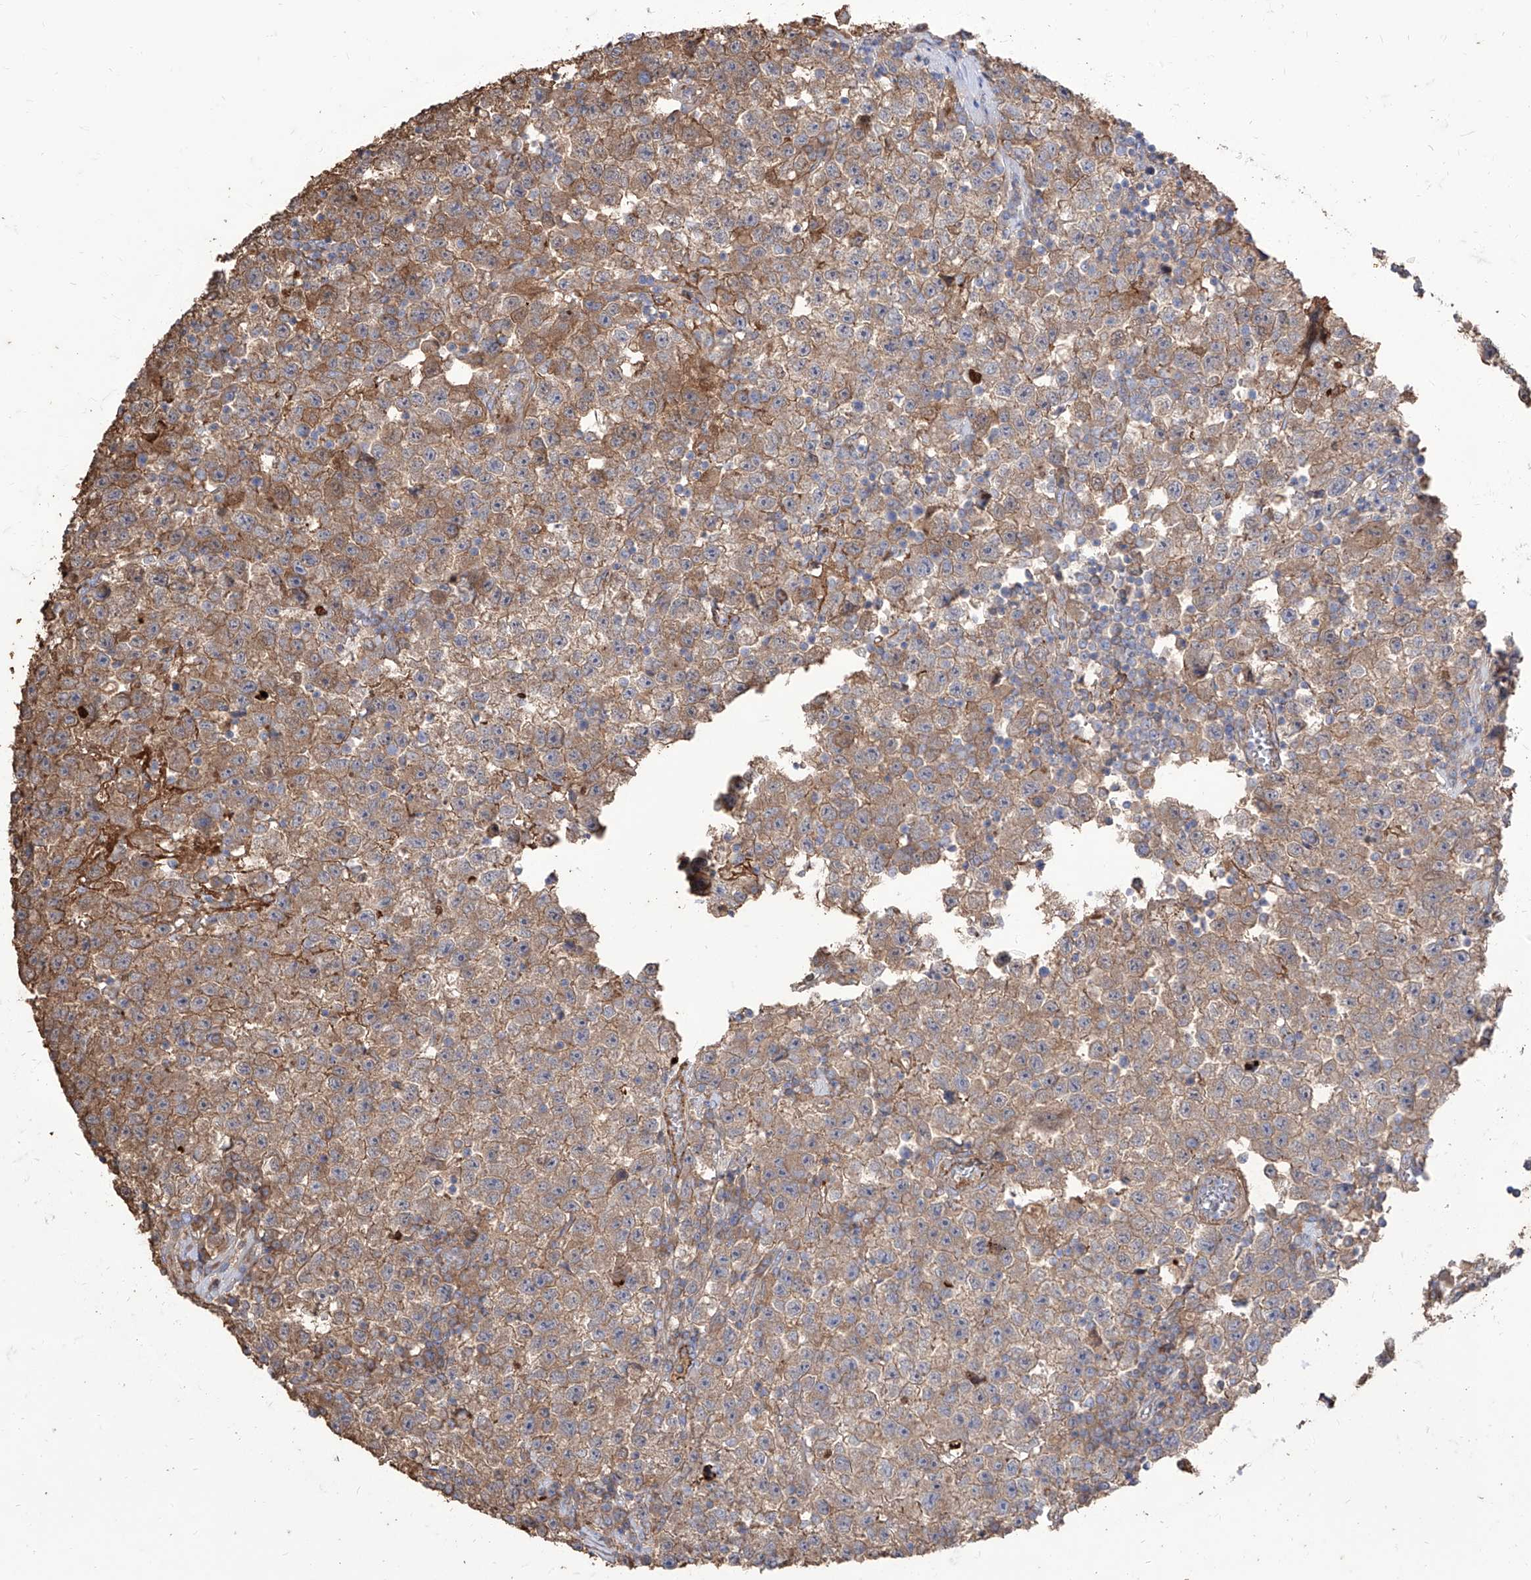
{"staining": {"intensity": "moderate", "quantity": ">75%", "location": "cytoplasmic/membranous"}, "tissue": "testis cancer", "cell_type": "Tumor cells", "image_type": "cancer", "snomed": [{"axis": "morphology", "description": "Seminoma, NOS"}, {"axis": "topography", "description": "Testis"}], "caption": "Testis cancer stained with a brown dye demonstrates moderate cytoplasmic/membranous positive expression in about >75% of tumor cells.", "gene": "C1orf74", "patient": {"sex": "male", "age": 22}}